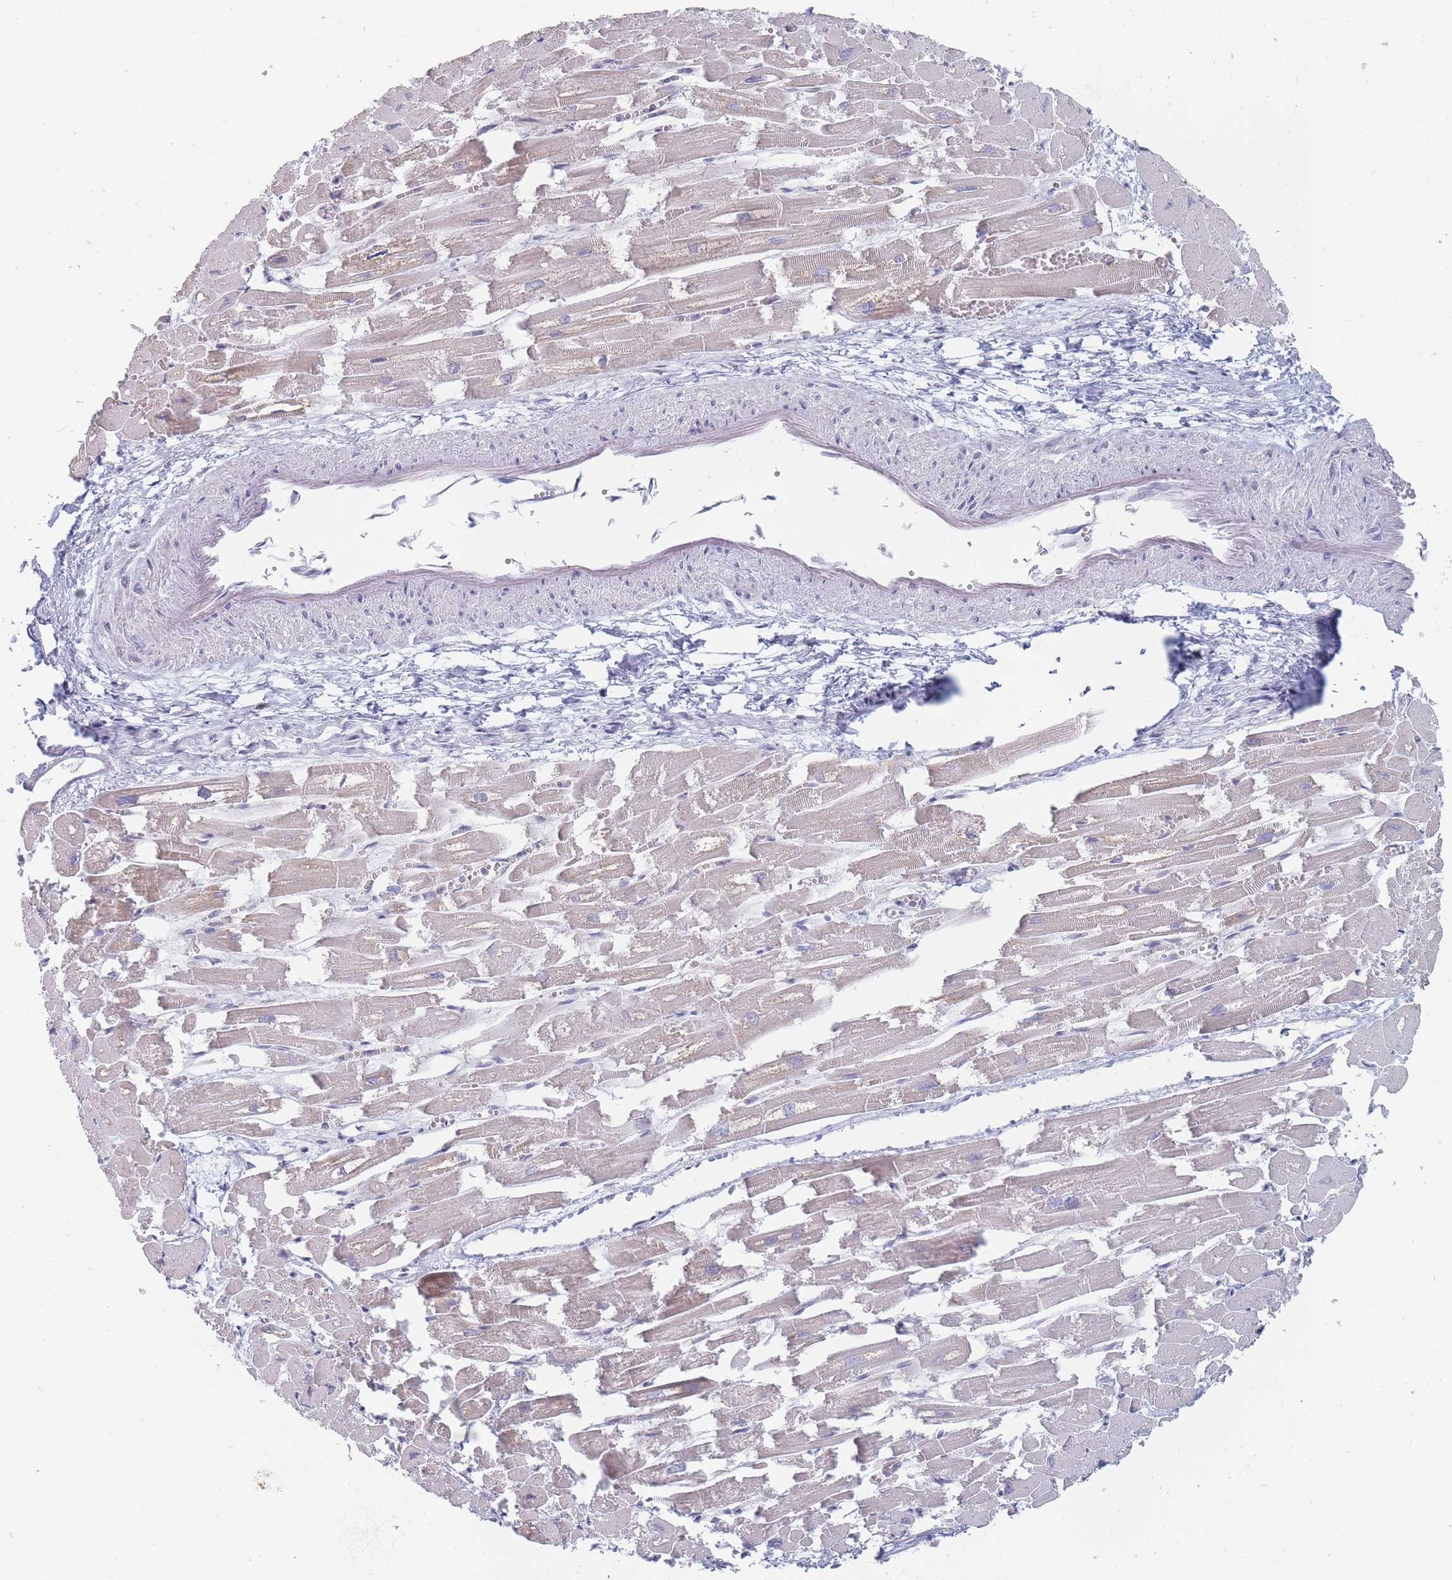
{"staining": {"intensity": "moderate", "quantity": "25%-75%", "location": "cytoplasmic/membranous"}, "tissue": "heart muscle", "cell_type": "Cardiomyocytes", "image_type": "normal", "snomed": [{"axis": "morphology", "description": "Normal tissue, NOS"}, {"axis": "topography", "description": "Heart"}], "caption": "Normal heart muscle exhibits moderate cytoplasmic/membranous expression in approximately 25%-75% of cardiomyocytes (brown staining indicates protein expression, while blue staining denotes nuclei)..", "gene": "MAP1S", "patient": {"sex": "male", "age": 54}}